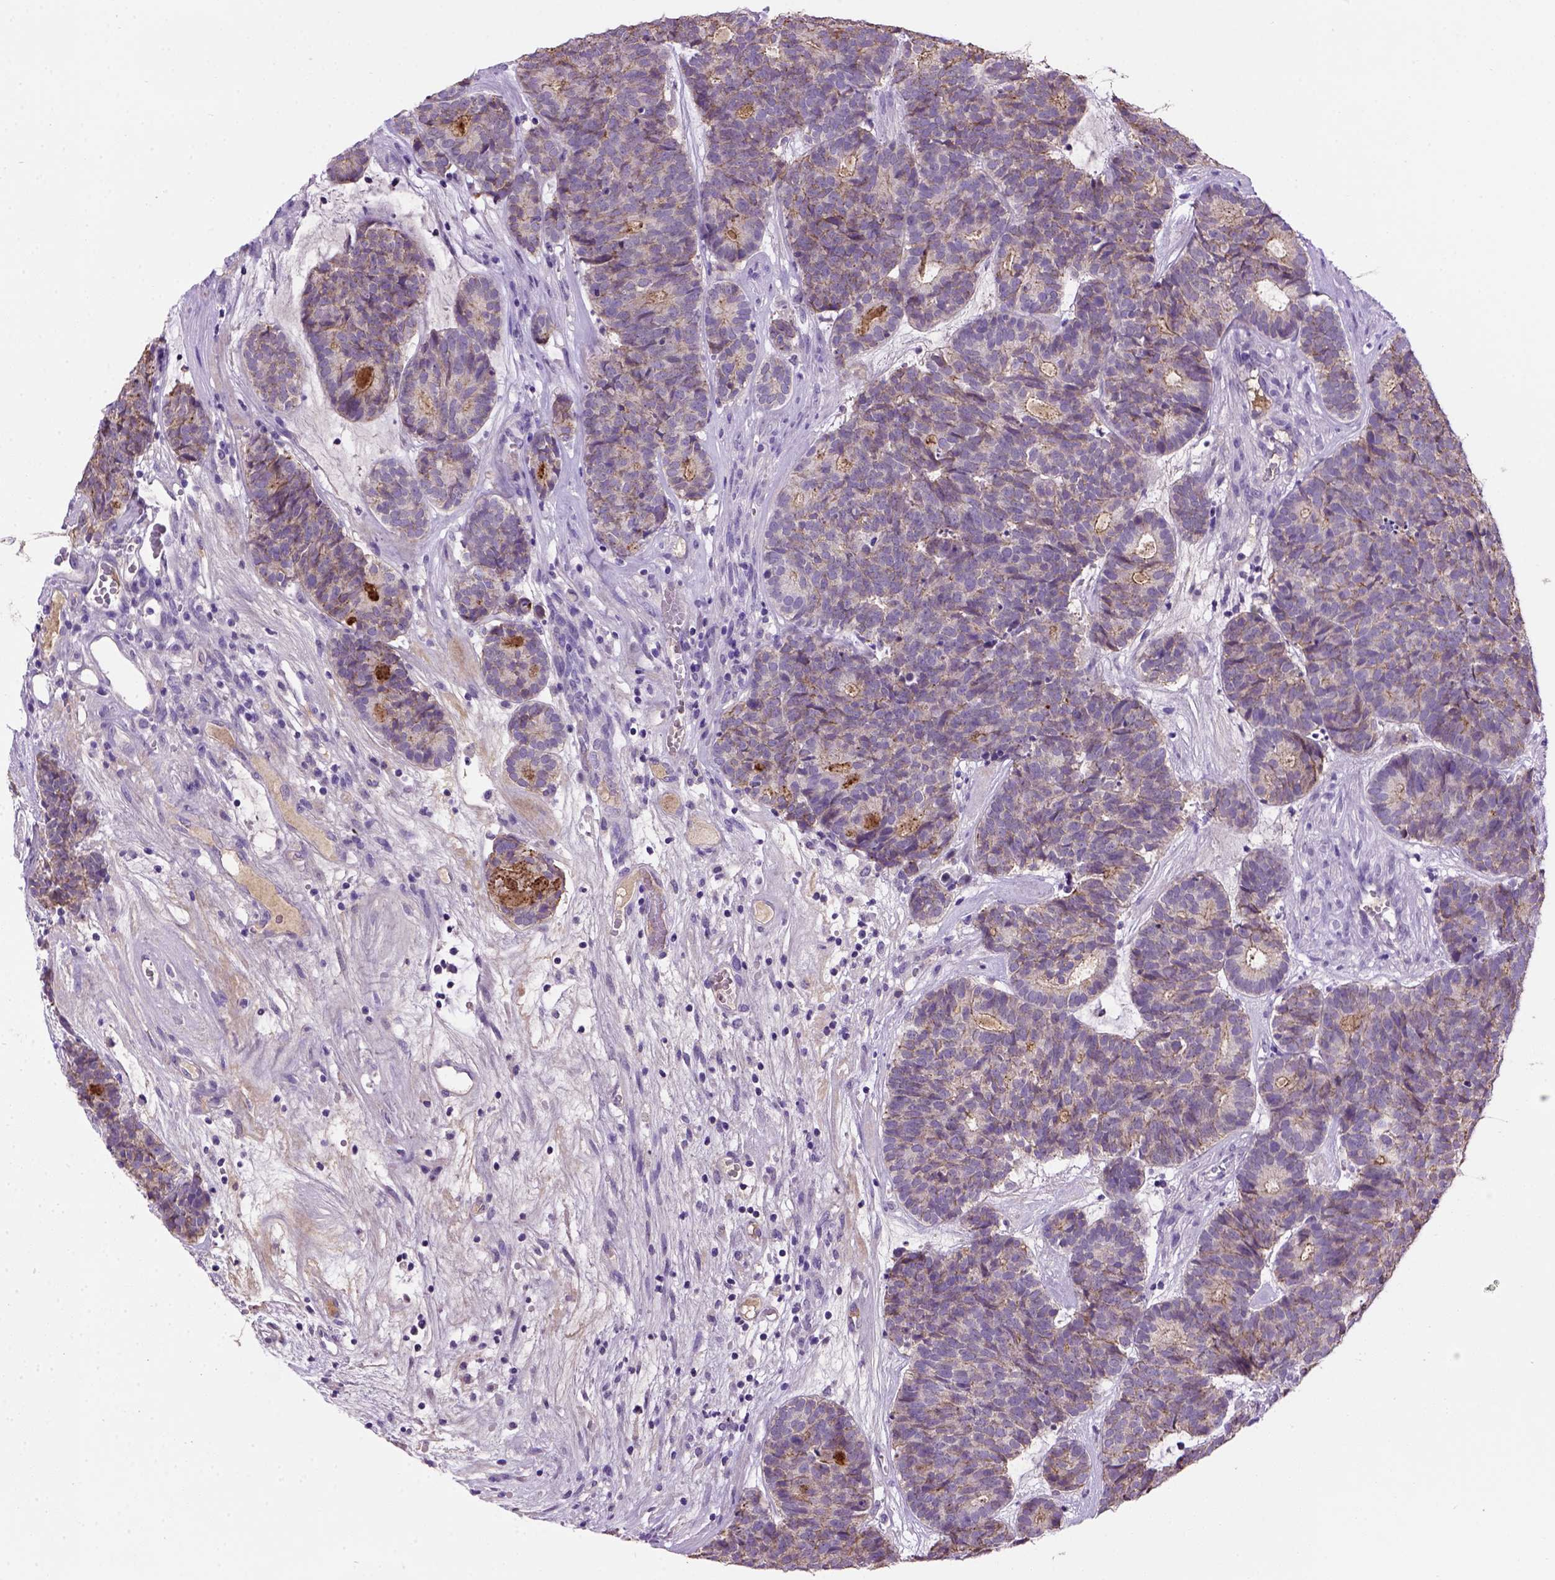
{"staining": {"intensity": "weak", "quantity": "25%-75%", "location": "cytoplasmic/membranous"}, "tissue": "head and neck cancer", "cell_type": "Tumor cells", "image_type": "cancer", "snomed": [{"axis": "morphology", "description": "Adenocarcinoma, NOS"}, {"axis": "topography", "description": "Head-Neck"}], "caption": "Head and neck cancer (adenocarcinoma) stained with a brown dye exhibits weak cytoplasmic/membranous positive staining in about 25%-75% of tumor cells.", "gene": "CDH1", "patient": {"sex": "female", "age": 81}}